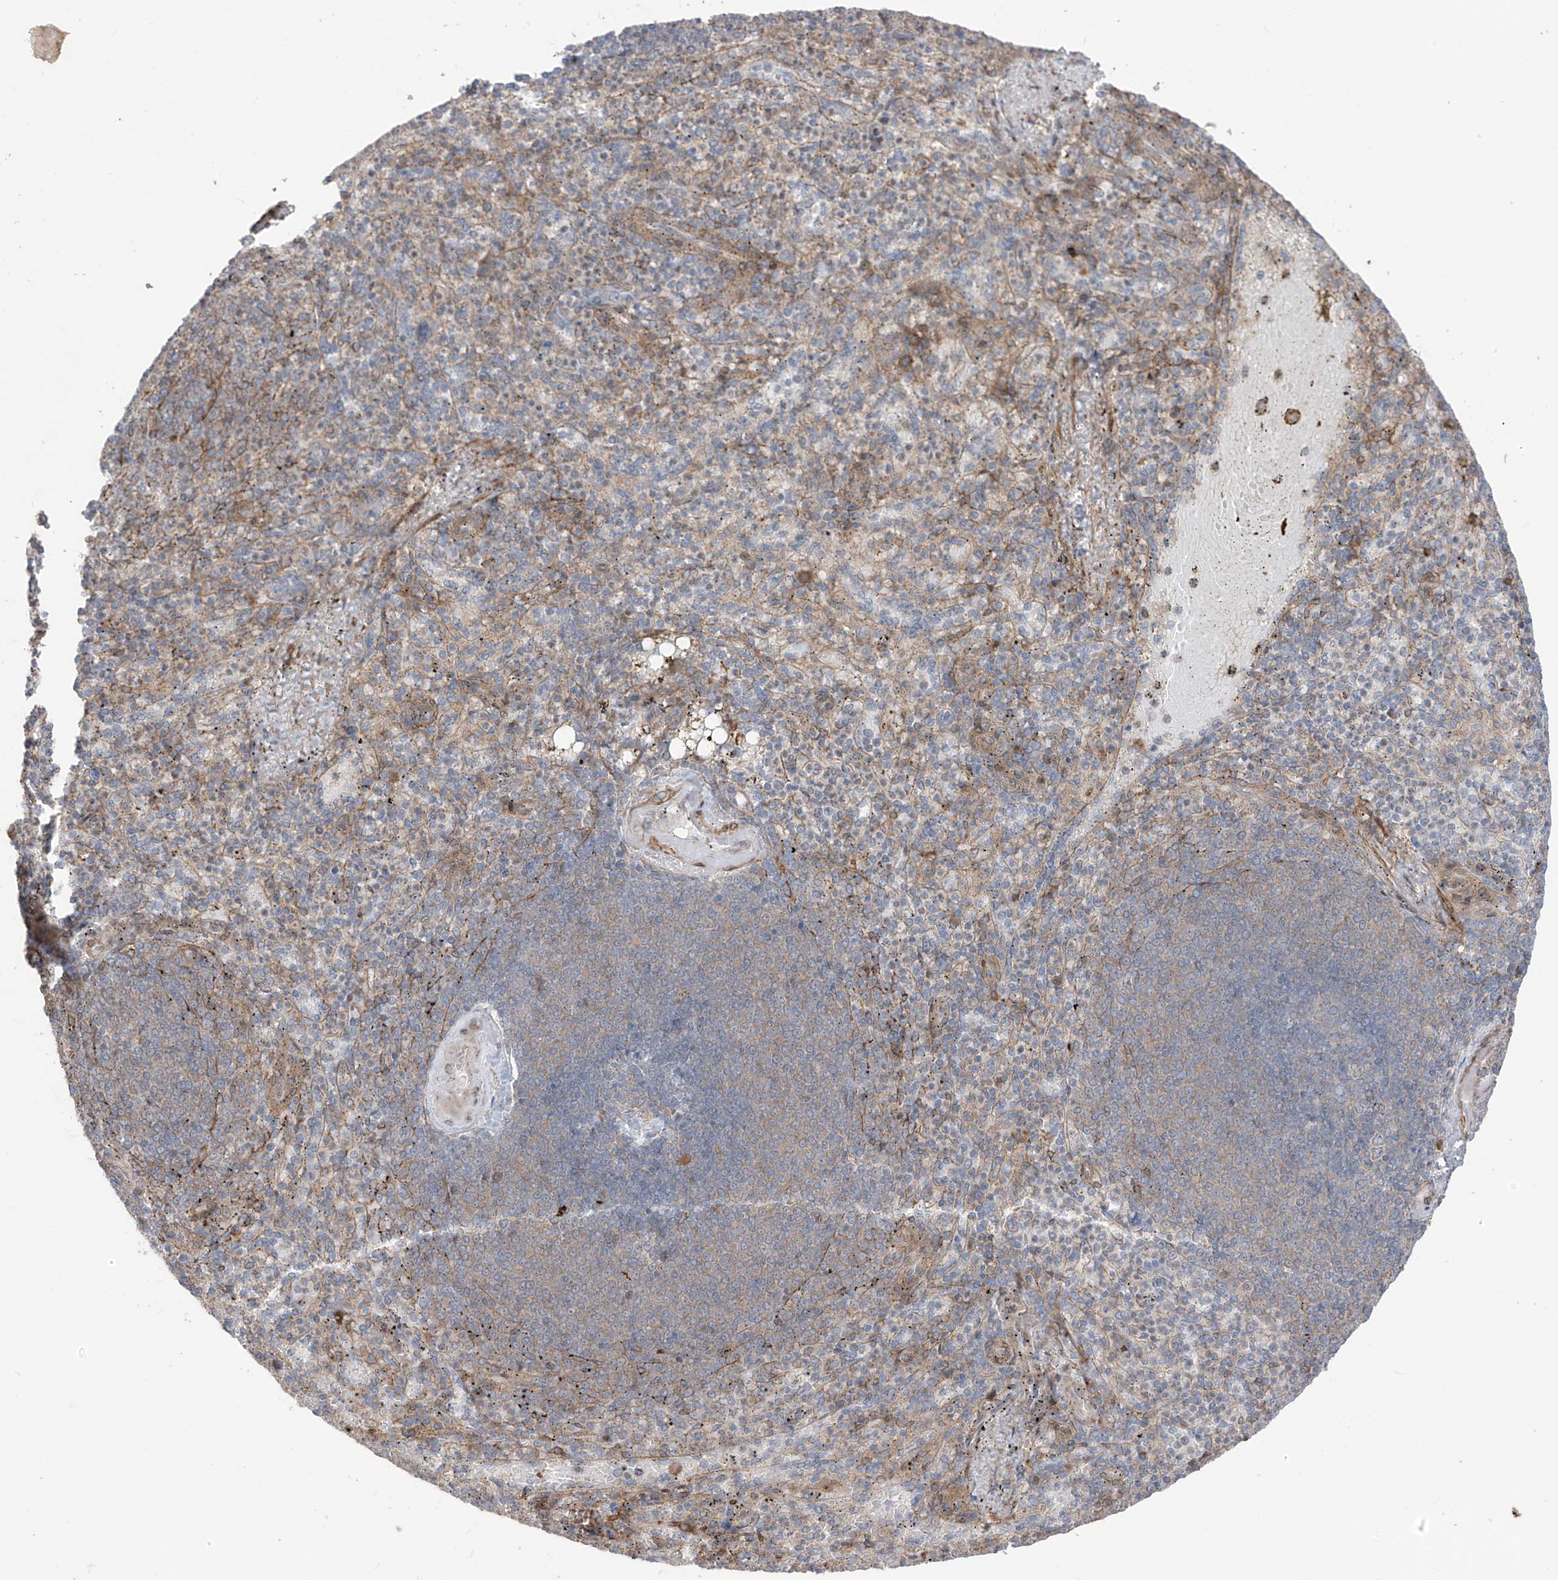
{"staining": {"intensity": "weak", "quantity": "<25%", "location": "cytoplasmic/membranous"}, "tissue": "spleen", "cell_type": "Cells in red pulp", "image_type": "normal", "snomed": [{"axis": "morphology", "description": "Normal tissue, NOS"}, {"axis": "topography", "description": "Spleen"}], "caption": "This is an immunohistochemistry micrograph of normal spleen. There is no staining in cells in red pulp.", "gene": "LRRC74A", "patient": {"sex": "female", "age": 74}}